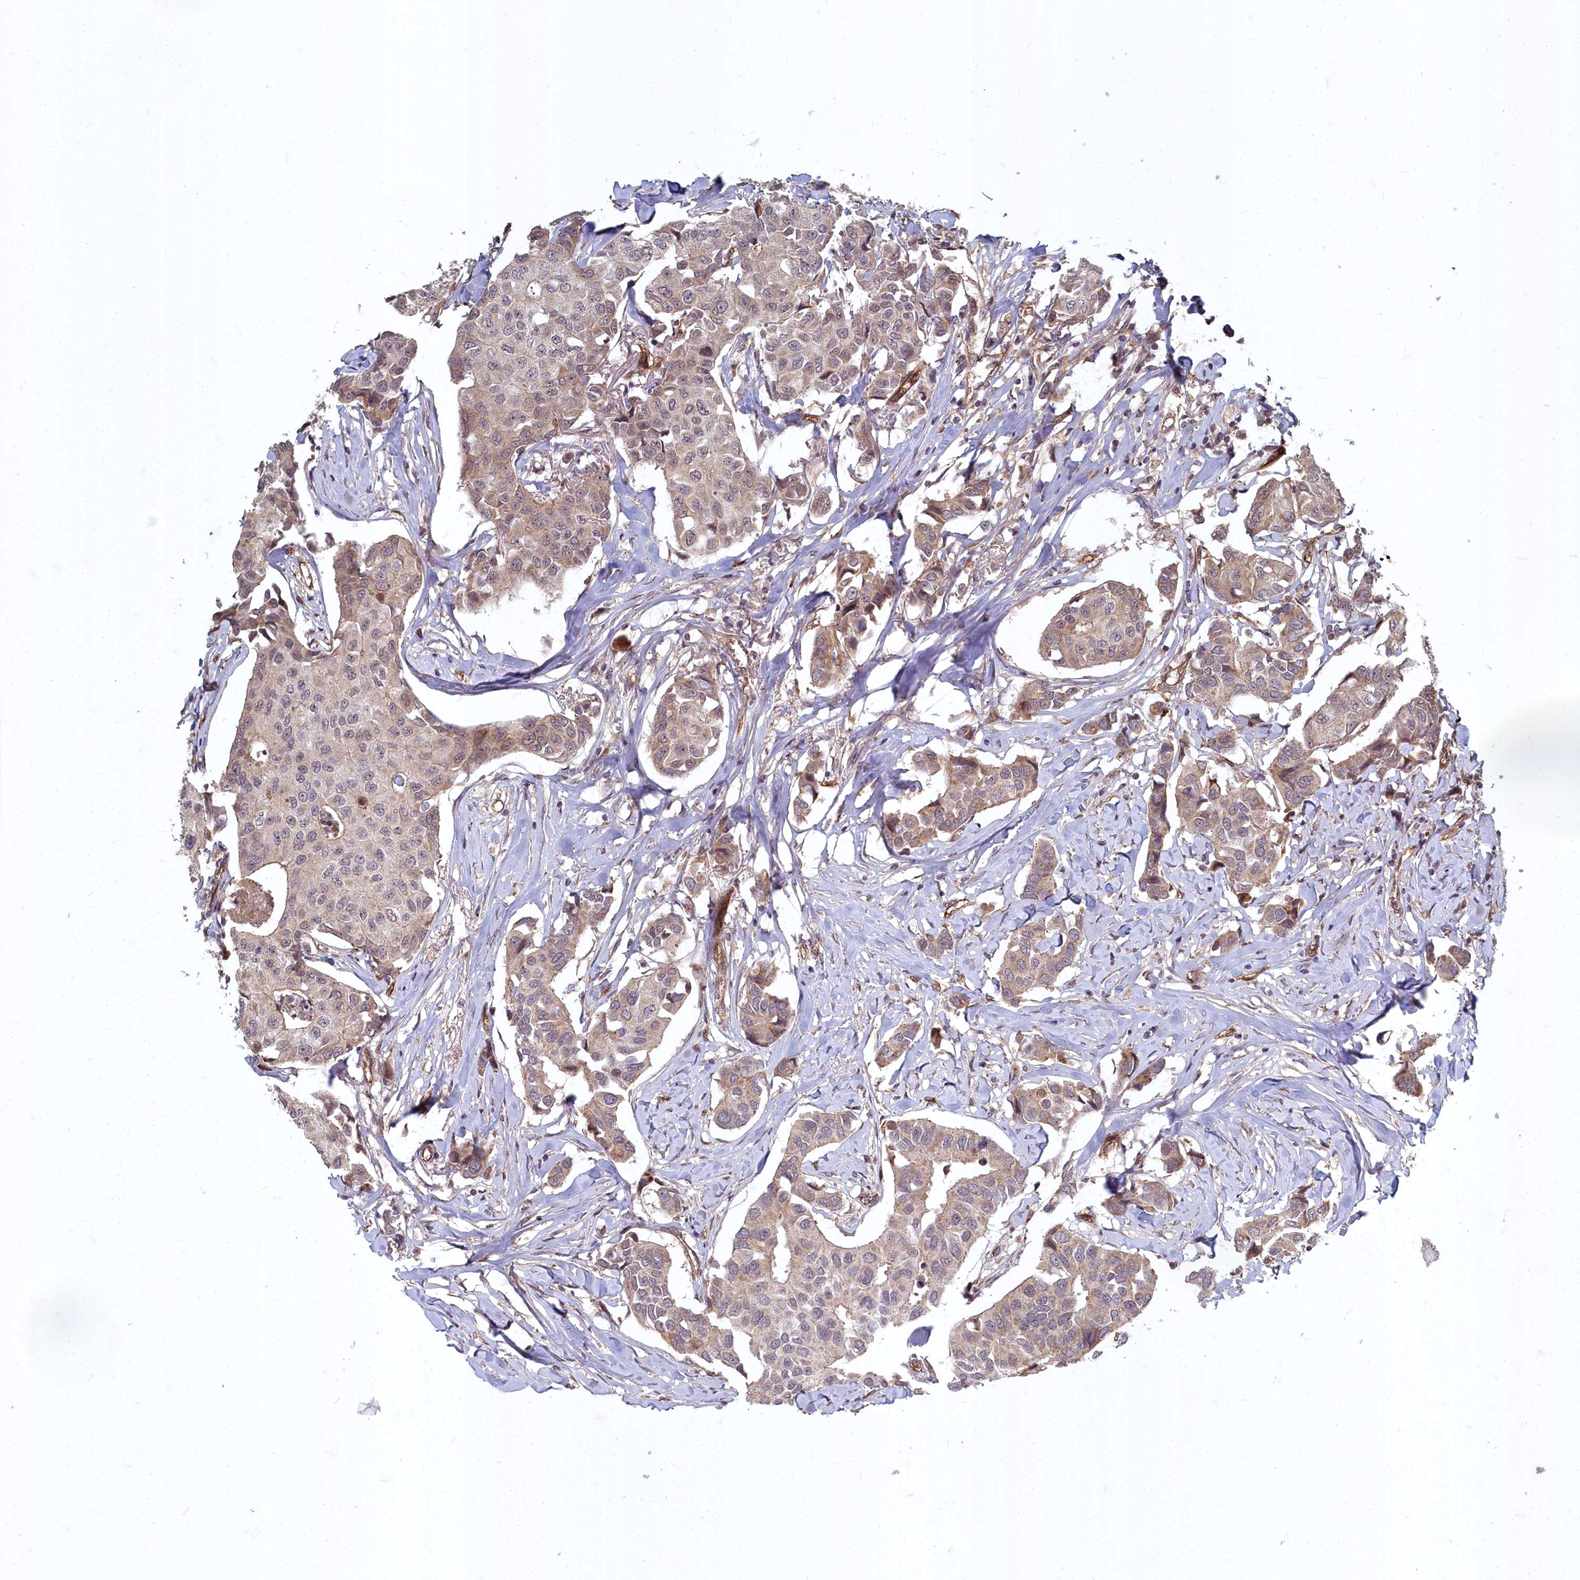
{"staining": {"intensity": "weak", "quantity": "25%-75%", "location": "cytoplasmic/membranous"}, "tissue": "breast cancer", "cell_type": "Tumor cells", "image_type": "cancer", "snomed": [{"axis": "morphology", "description": "Duct carcinoma"}, {"axis": "topography", "description": "Breast"}], "caption": "Weak cytoplasmic/membranous protein positivity is seen in approximately 25%-75% of tumor cells in breast cancer (infiltrating ductal carcinoma).", "gene": "TSPYL4", "patient": {"sex": "female", "age": 80}}